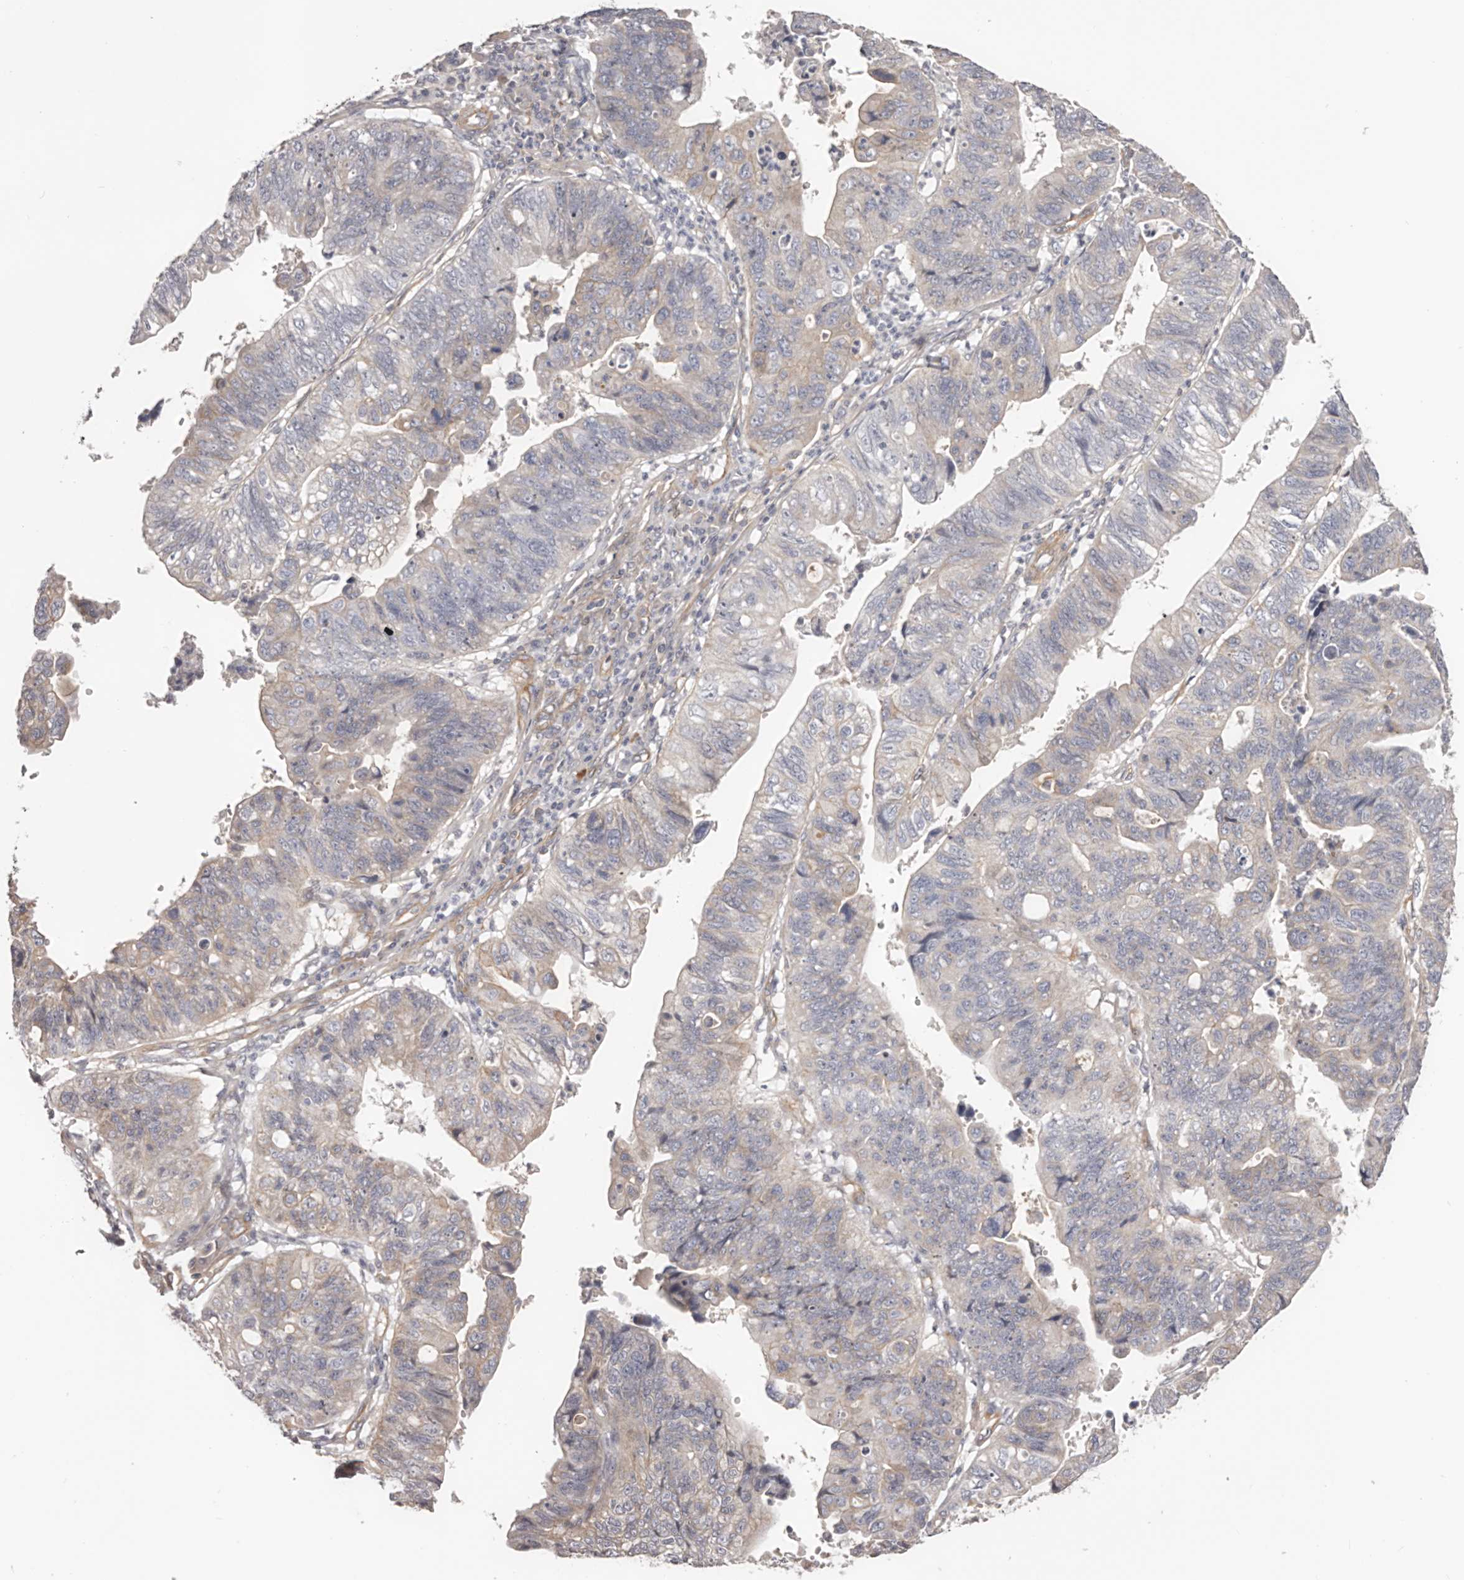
{"staining": {"intensity": "weak", "quantity": "<25%", "location": "cytoplasmic/membranous"}, "tissue": "stomach cancer", "cell_type": "Tumor cells", "image_type": "cancer", "snomed": [{"axis": "morphology", "description": "Adenocarcinoma, NOS"}, {"axis": "topography", "description": "Stomach"}], "caption": "An IHC histopathology image of stomach adenocarcinoma is shown. There is no staining in tumor cells of stomach adenocarcinoma. Brightfield microscopy of immunohistochemistry stained with DAB (3,3'-diaminobenzidine) (brown) and hematoxylin (blue), captured at high magnification.", "gene": "DMRT2", "patient": {"sex": "male", "age": 59}}